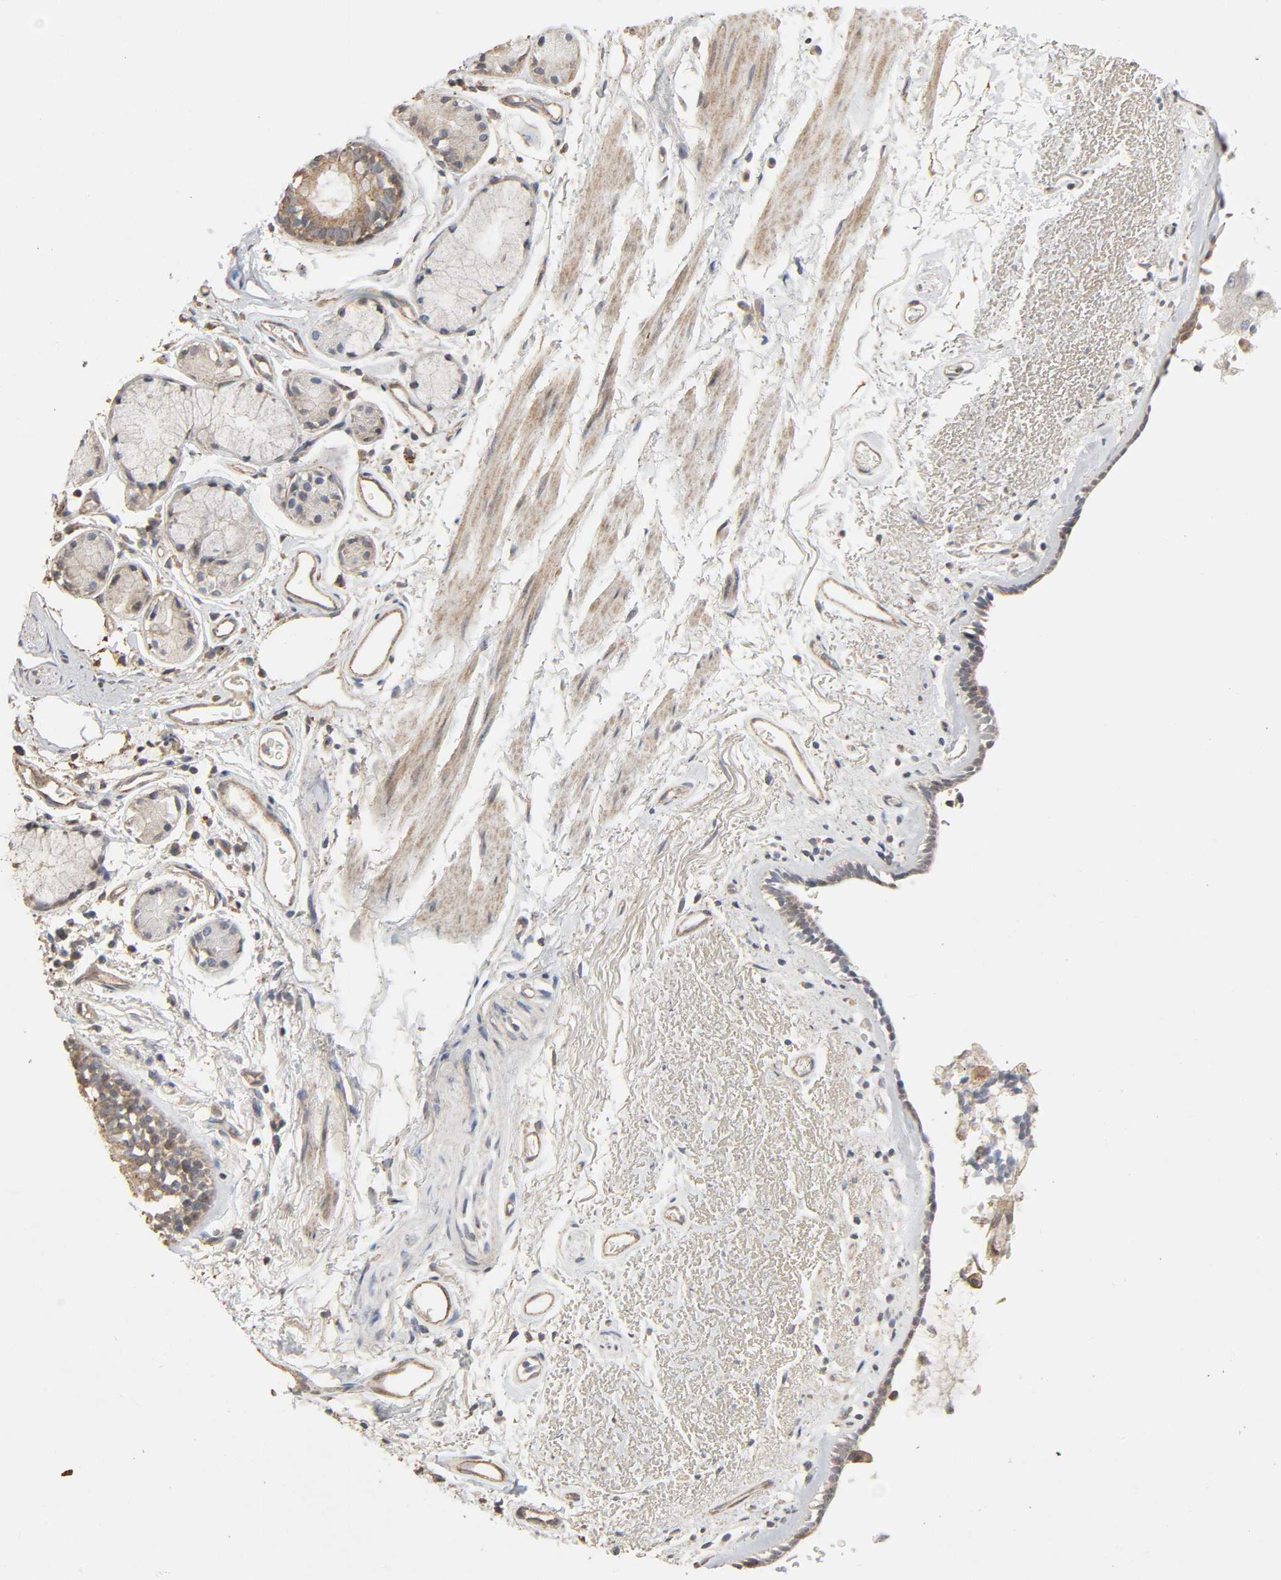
{"staining": {"intensity": "weak", "quantity": ">75%", "location": "cytoplasmic/membranous"}, "tissue": "bronchus", "cell_type": "Respiratory epithelial cells", "image_type": "normal", "snomed": [{"axis": "morphology", "description": "Normal tissue, NOS"}, {"axis": "morphology", "description": "Adenocarcinoma, NOS"}, {"axis": "topography", "description": "Bronchus"}, {"axis": "topography", "description": "Lung"}], "caption": "High-magnification brightfield microscopy of benign bronchus stained with DAB (brown) and counterstained with hematoxylin (blue). respiratory epithelial cells exhibit weak cytoplasmic/membranous staining is present in about>75% of cells.", "gene": "CDK6", "patient": {"sex": "male", "age": 71}}